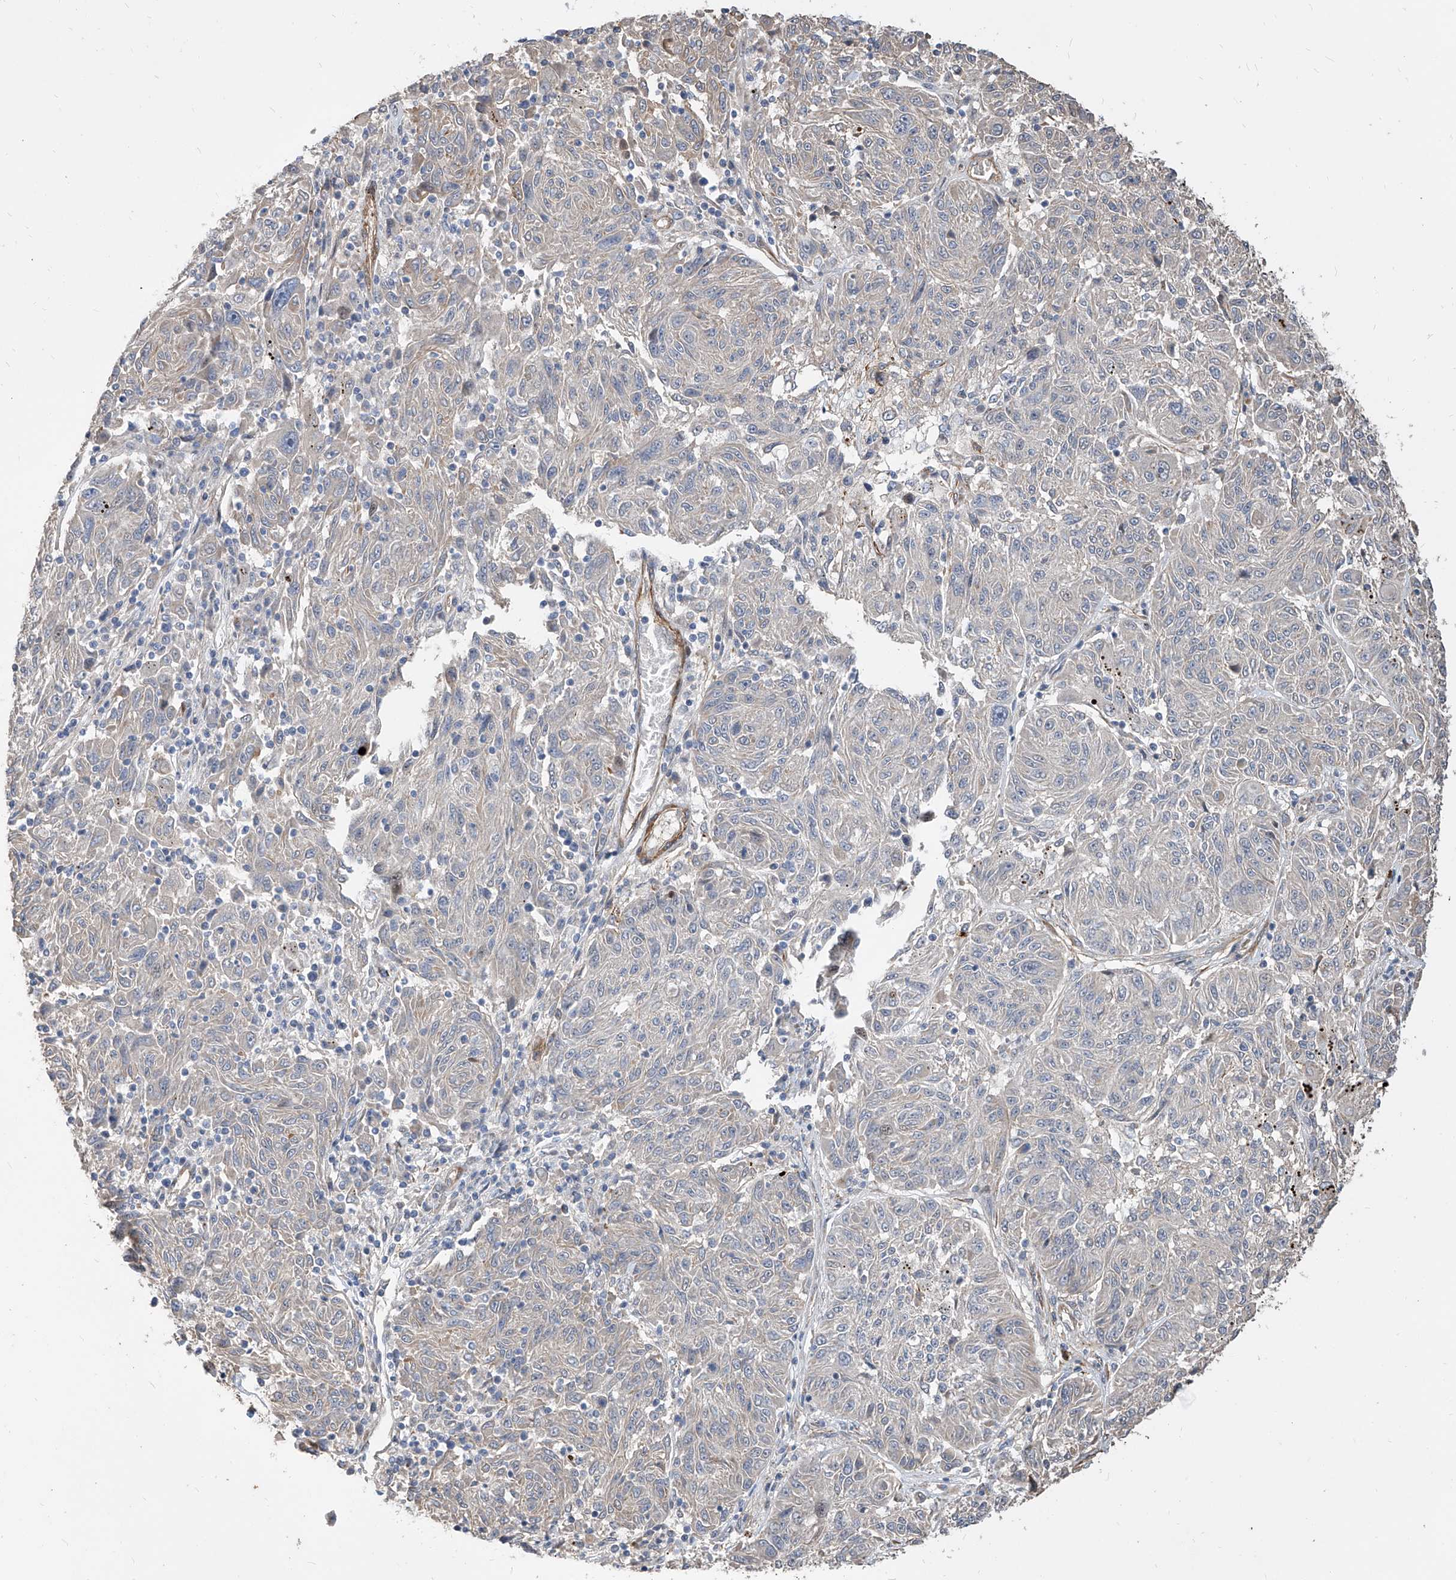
{"staining": {"intensity": "weak", "quantity": "25%-75%", "location": "cytoplasmic/membranous"}, "tissue": "melanoma", "cell_type": "Tumor cells", "image_type": "cancer", "snomed": [{"axis": "morphology", "description": "Malignant melanoma, NOS"}, {"axis": "topography", "description": "Skin"}], "caption": "Melanoma was stained to show a protein in brown. There is low levels of weak cytoplasmic/membranous staining in approximately 25%-75% of tumor cells. (DAB IHC with brightfield microscopy, high magnification).", "gene": "FAM83B", "patient": {"sex": "male", "age": 53}}